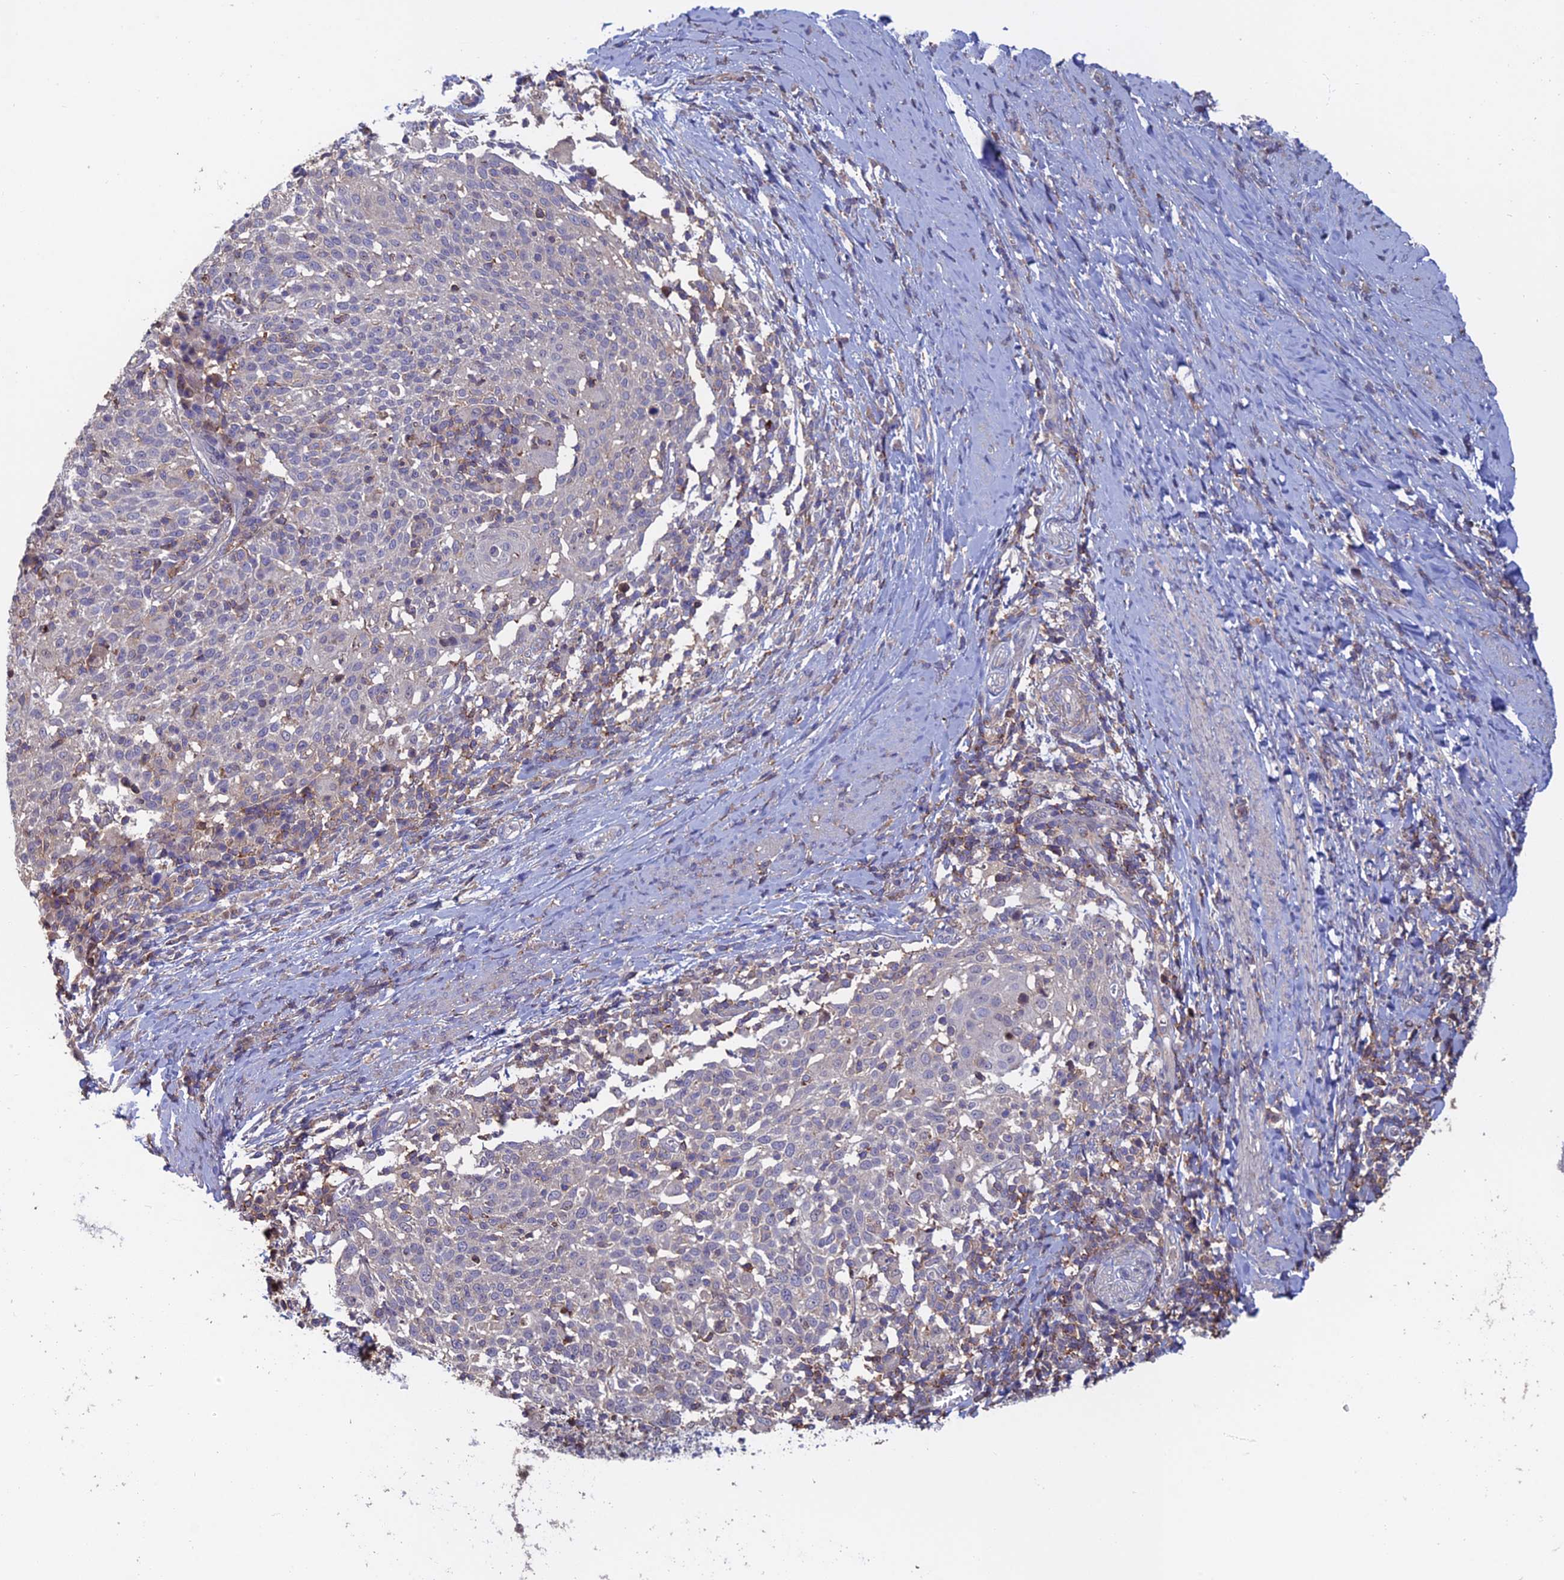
{"staining": {"intensity": "negative", "quantity": "none", "location": "none"}, "tissue": "cervical cancer", "cell_type": "Tumor cells", "image_type": "cancer", "snomed": [{"axis": "morphology", "description": "Squamous cell carcinoma, NOS"}, {"axis": "topography", "description": "Cervix"}], "caption": "Cervical cancer stained for a protein using immunohistochemistry (IHC) reveals no positivity tumor cells.", "gene": "C15orf62", "patient": {"sex": "female", "age": 52}}